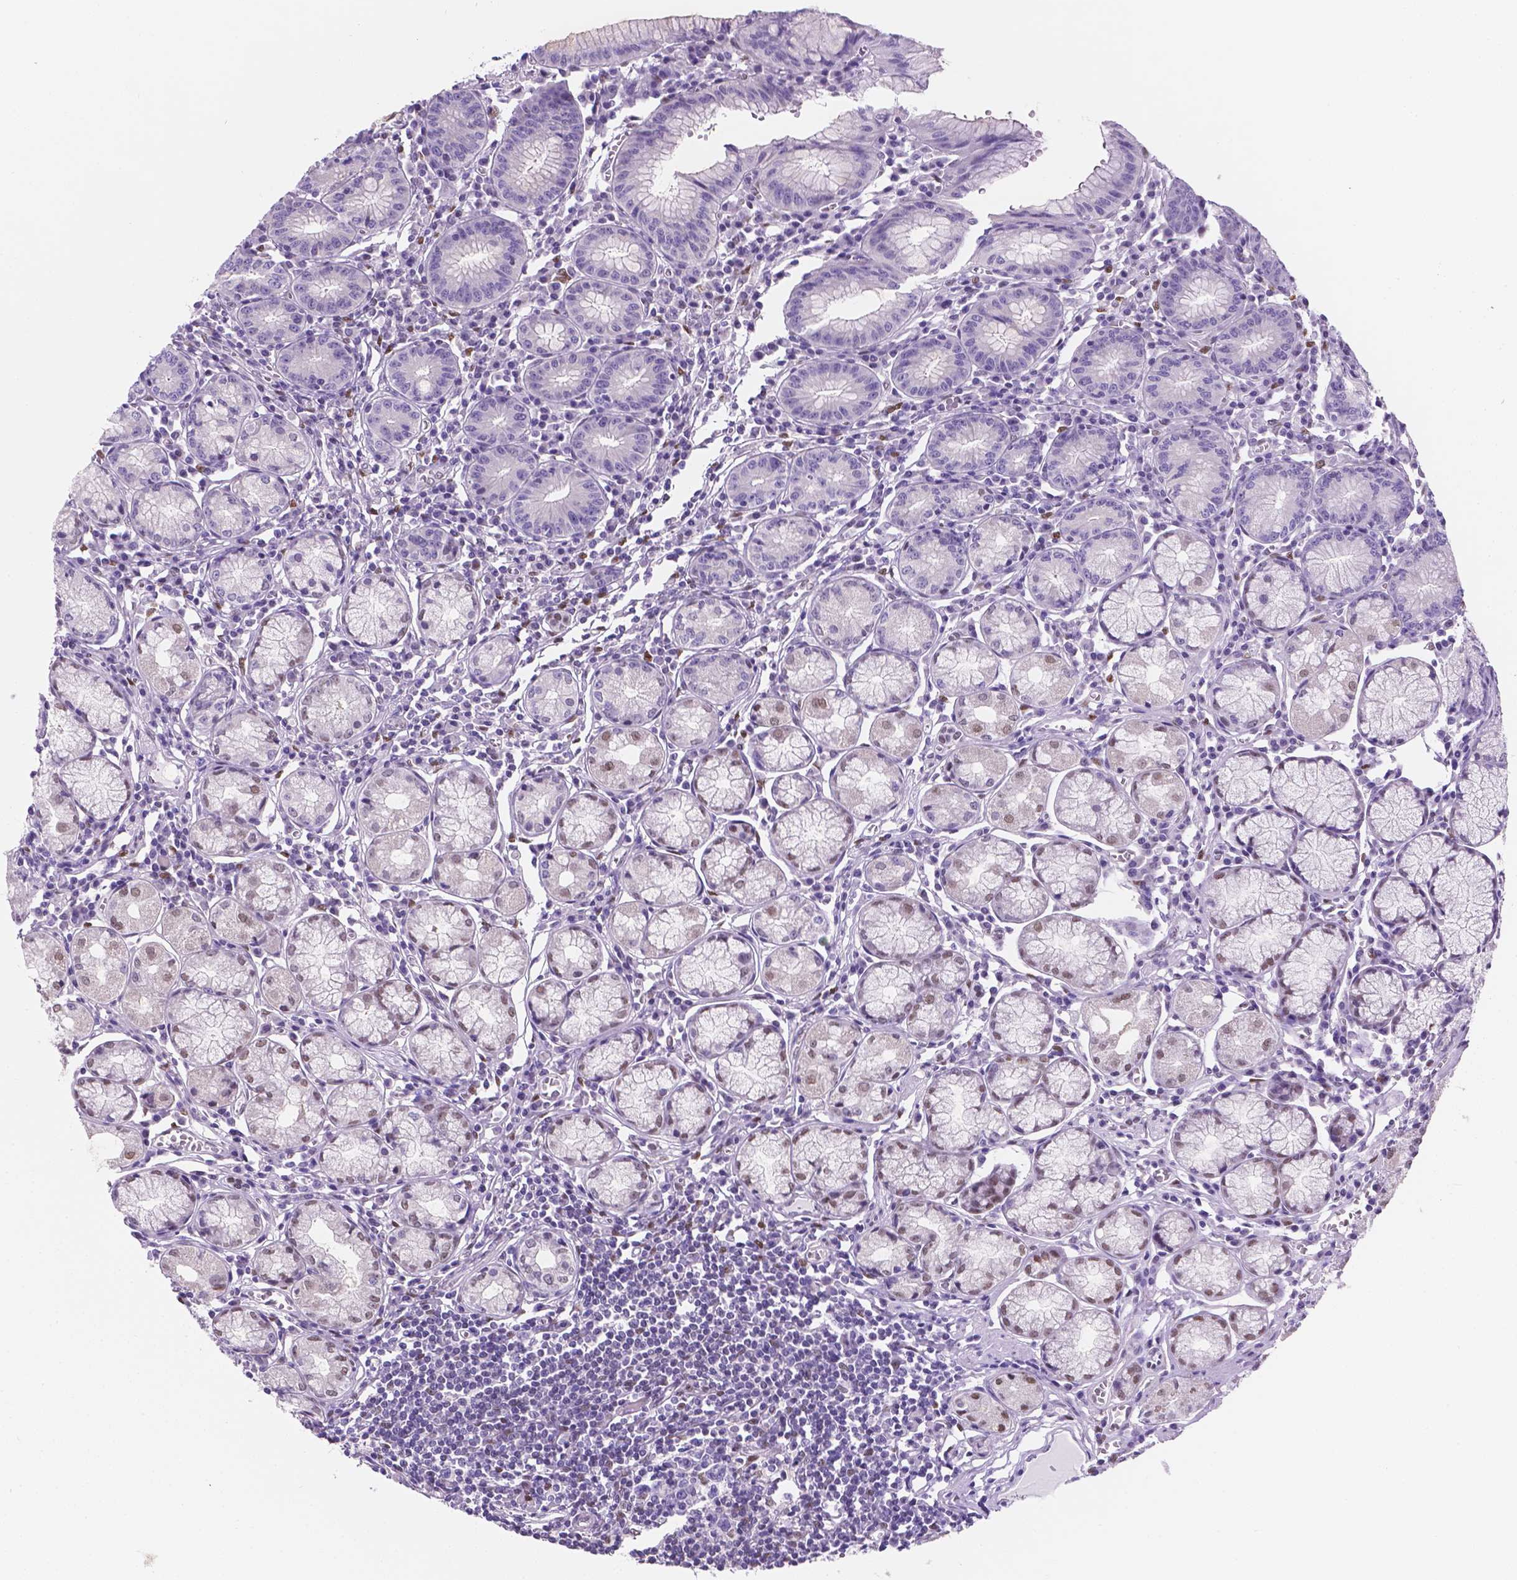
{"staining": {"intensity": "weak", "quantity": "25%-75%", "location": "nuclear"}, "tissue": "stomach", "cell_type": "Glandular cells", "image_type": "normal", "snomed": [{"axis": "morphology", "description": "Normal tissue, NOS"}, {"axis": "topography", "description": "Stomach"}], "caption": "A low amount of weak nuclear positivity is seen in approximately 25%-75% of glandular cells in benign stomach.", "gene": "TMEM210", "patient": {"sex": "male", "age": 55}}